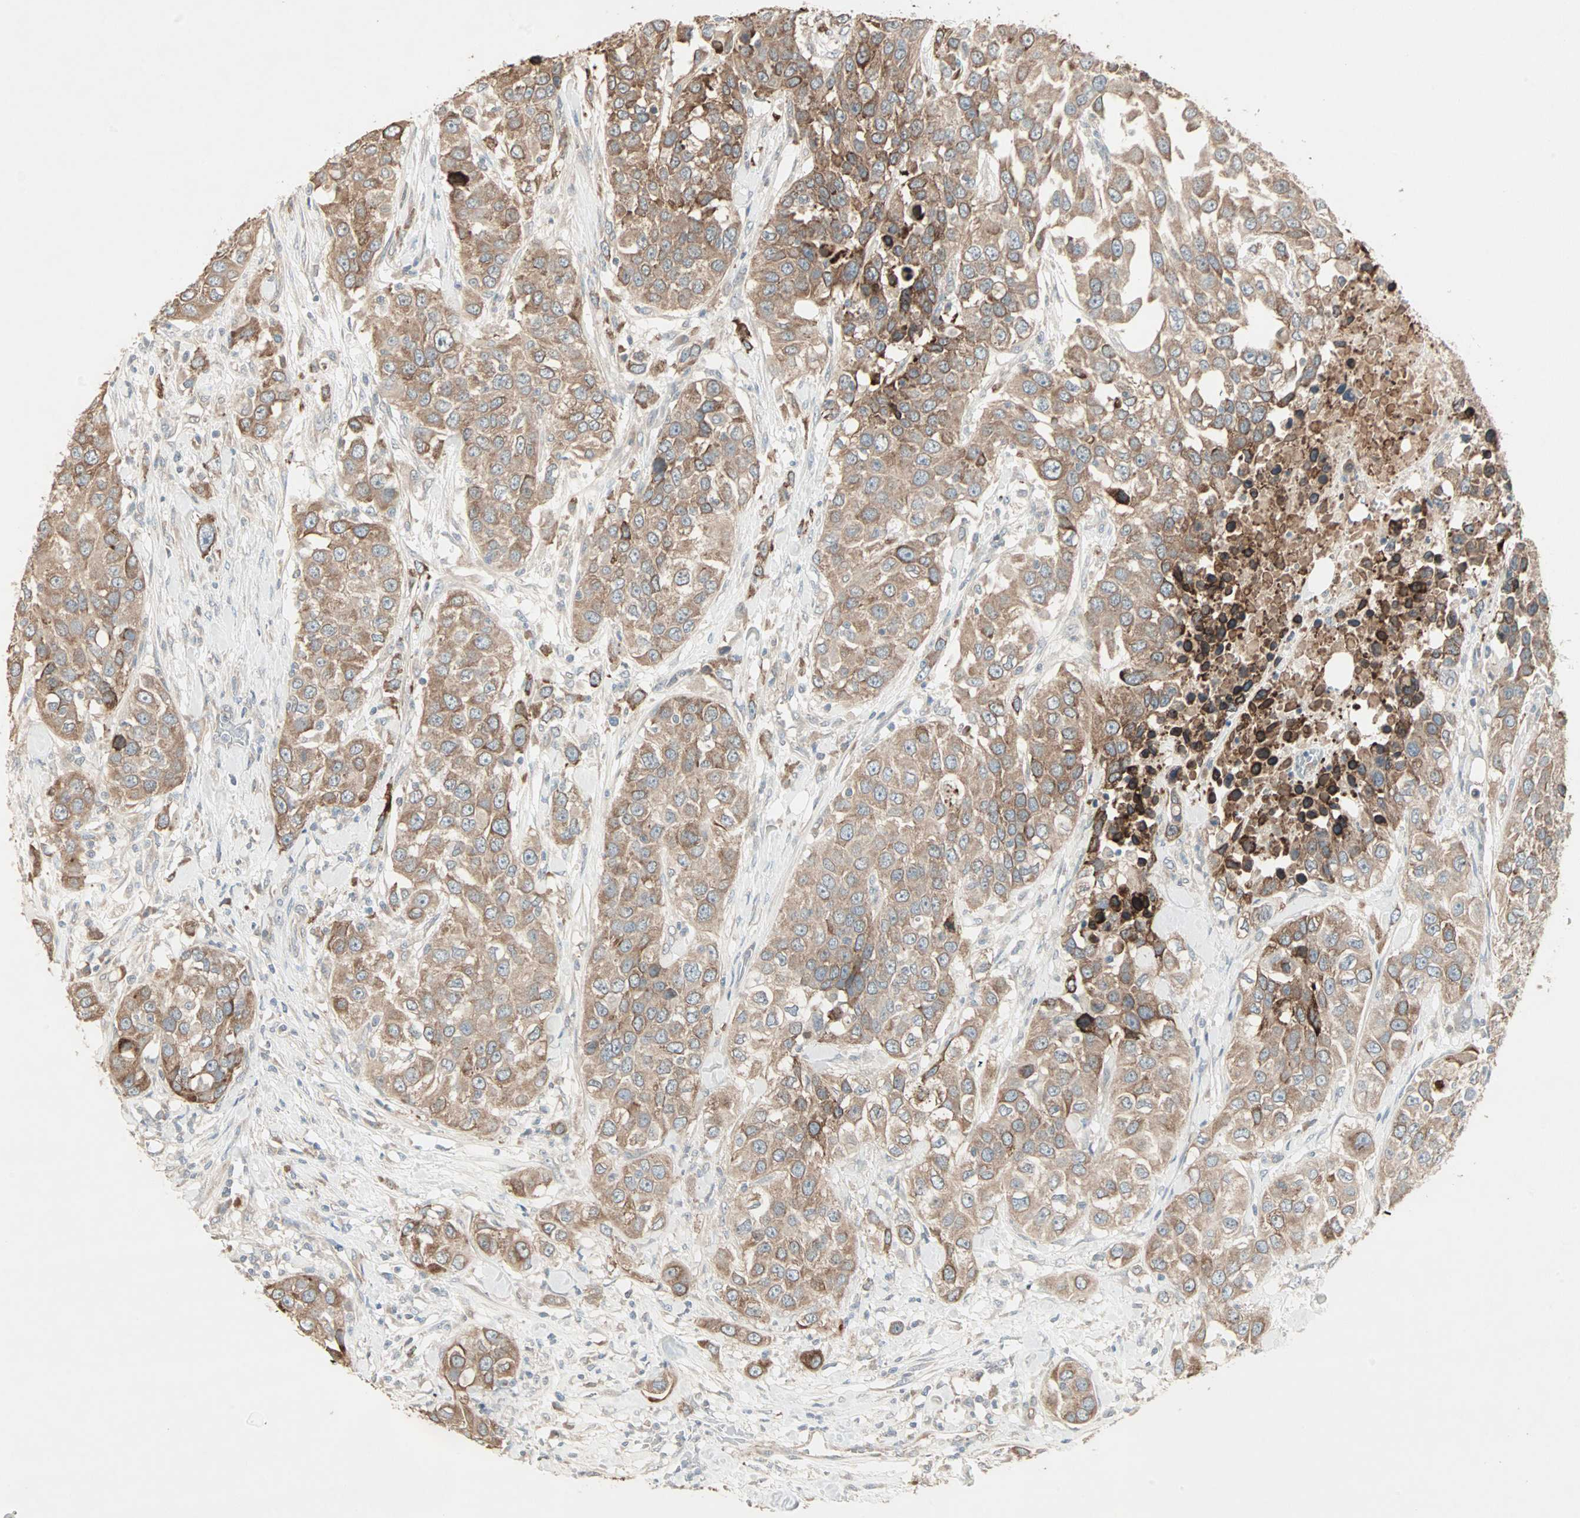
{"staining": {"intensity": "moderate", "quantity": "25%-75%", "location": "cytoplasmic/membranous"}, "tissue": "urothelial cancer", "cell_type": "Tumor cells", "image_type": "cancer", "snomed": [{"axis": "morphology", "description": "Urothelial carcinoma, High grade"}, {"axis": "topography", "description": "Urinary bladder"}], "caption": "High-grade urothelial carcinoma was stained to show a protein in brown. There is medium levels of moderate cytoplasmic/membranous staining in about 25%-75% of tumor cells.", "gene": "JMJD7-PLA2G4B", "patient": {"sex": "female", "age": 80}}